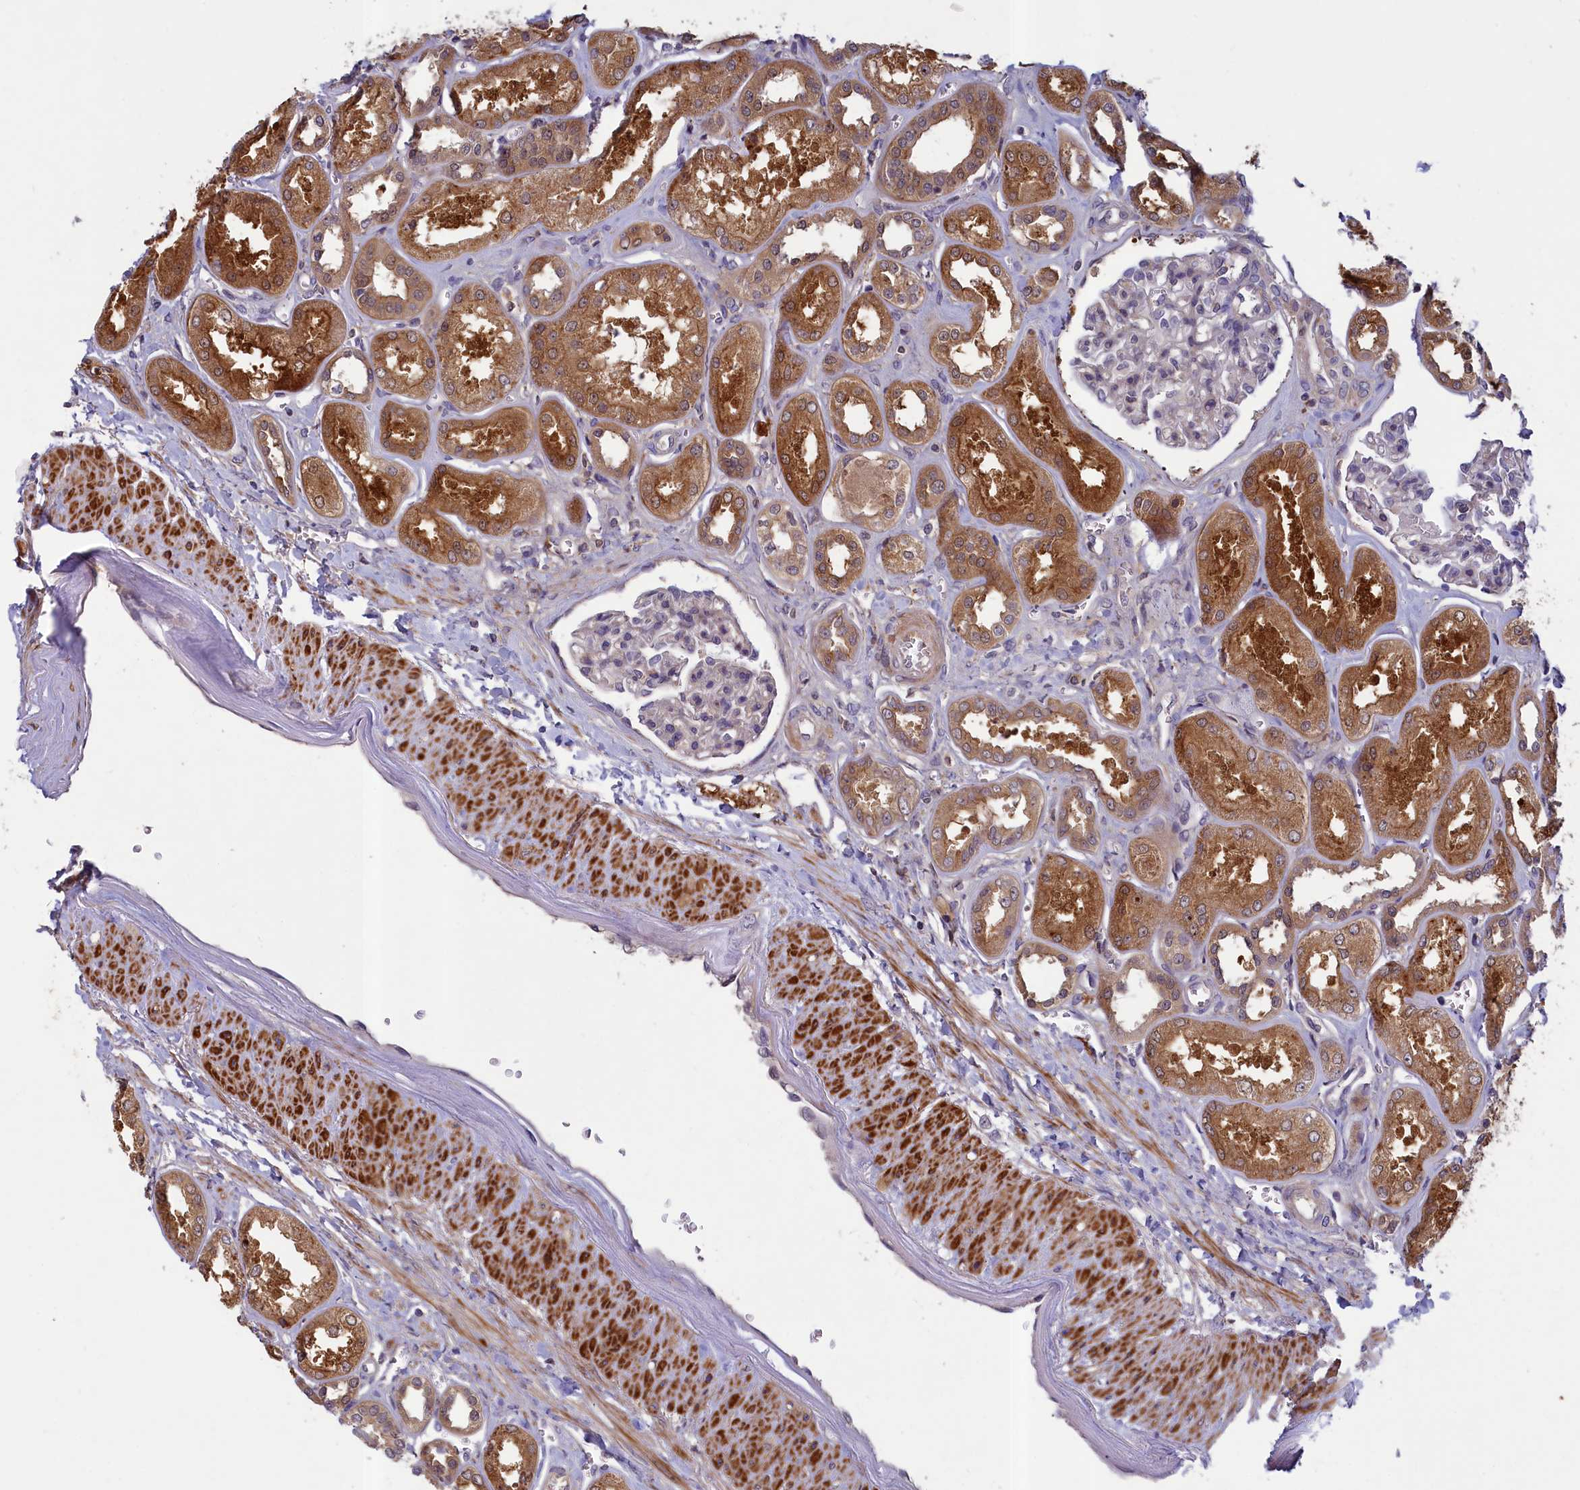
{"staining": {"intensity": "weak", "quantity": "<25%", "location": "cytoplasmic/membranous"}, "tissue": "kidney", "cell_type": "Cells in glomeruli", "image_type": "normal", "snomed": [{"axis": "morphology", "description": "Normal tissue, NOS"}, {"axis": "morphology", "description": "Adenocarcinoma, NOS"}, {"axis": "topography", "description": "Kidney"}], "caption": "Kidney stained for a protein using IHC shows no positivity cells in glomeruli.", "gene": "NUBP1", "patient": {"sex": "female", "age": 68}}